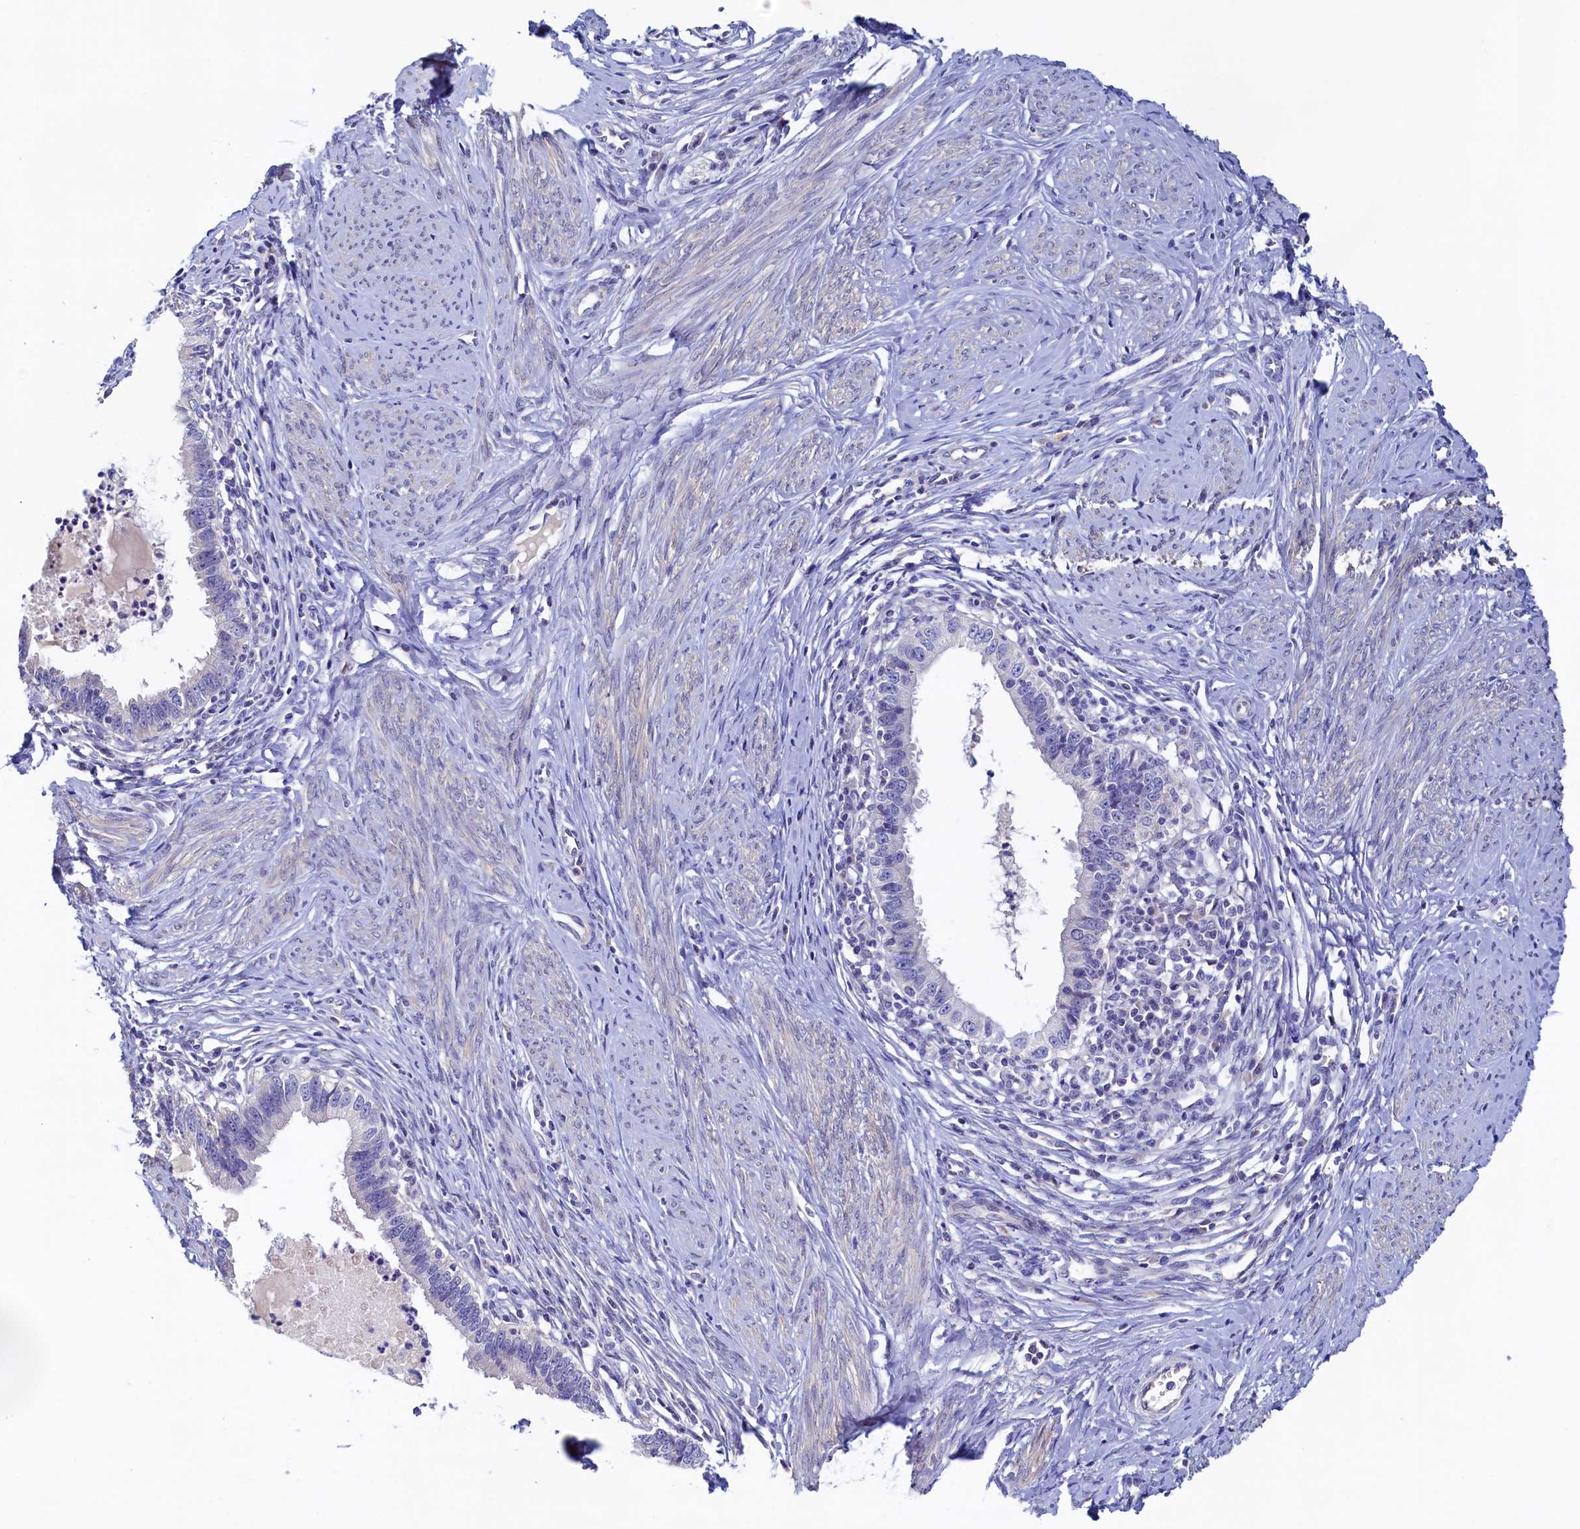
{"staining": {"intensity": "negative", "quantity": "none", "location": "none"}, "tissue": "cervical cancer", "cell_type": "Tumor cells", "image_type": "cancer", "snomed": [{"axis": "morphology", "description": "Adenocarcinoma, NOS"}, {"axis": "topography", "description": "Cervix"}], "caption": "DAB immunohistochemical staining of human cervical cancer reveals no significant expression in tumor cells.", "gene": "DTD1", "patient": {"sex": "female", "age": 36}}